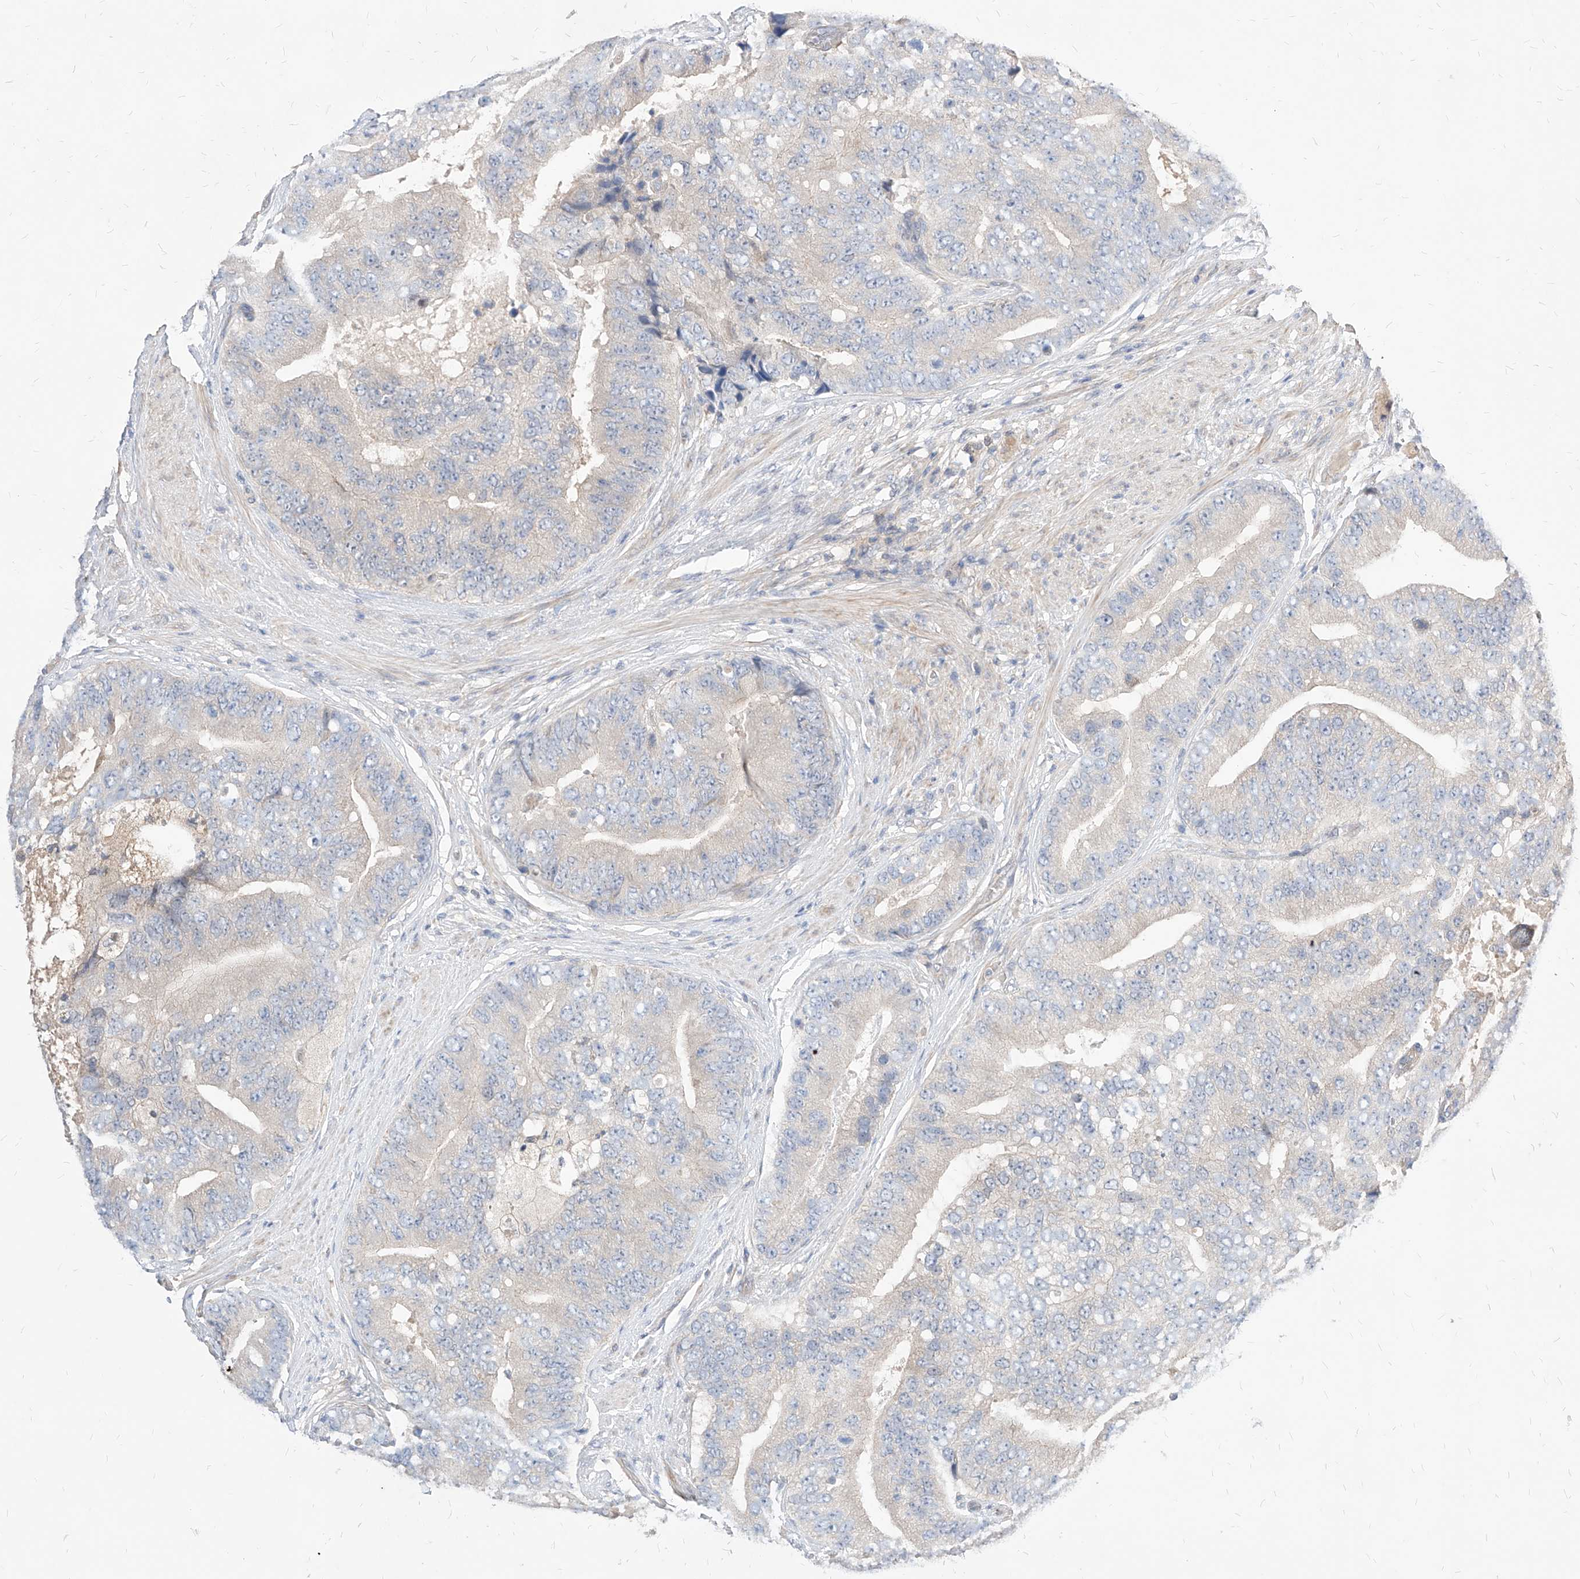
{"staining": {"intensity": "negative", "quantity": "none", "location": "none"}, "tissue": "prostate cancer", "cell_type": "Tumor cells", "image_type": "cancer", "snomed": [{"axis": "morphology", "description": "Adenocarcinoma, High grade"}, {"axis": "topography", "description": "Prostate"}], "caption": "Micrograph shows no protein staining in tumor cells of prostate cancer (high-grade adenocarcinoma) tissue.", "gene": "TSNAX", "patient": {"sex": "male", "age": 70}}